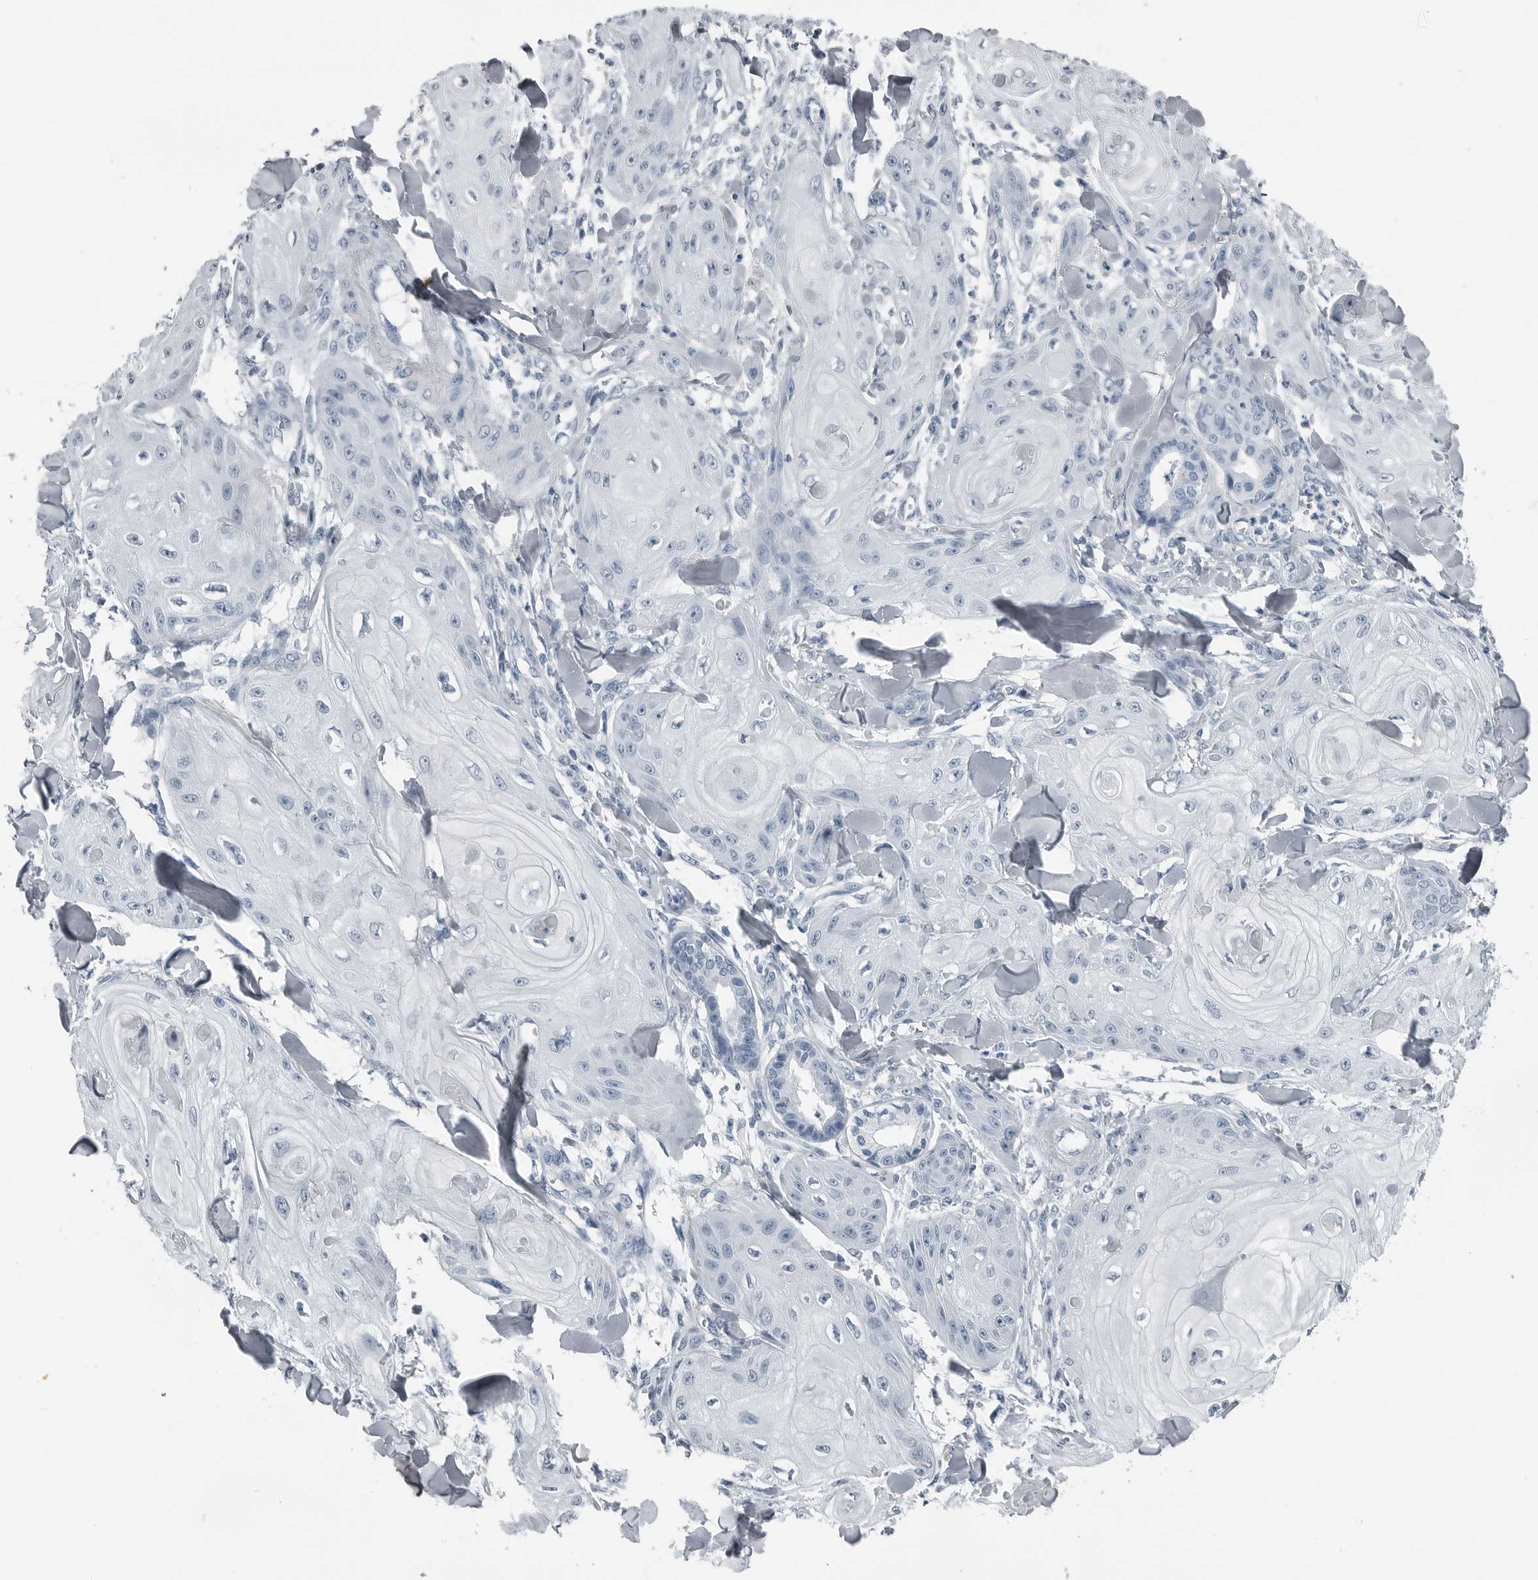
{"staining": {"intensity": "negative", "quantity": "none", "location": "none"}, "tissue": "skin cancer", "cell_type": "Tumor cells", "image_type": "cancer", "snomed": [{"axis": "morphology", "description": "Squamous cell carcinoma, NOS"}, {"axis": "topography", "description": "Skin"}], "caption": "This is a micrograph of immunohistochemistry staining of skin cancer, which shows no expression in tumor cells. The staining is performed using DAB (3,3'-diaminobenzidine) brown chromogen with nuclei counter-stained in using hematoxylin.", "gene": "SPINK1", "patient": {"sex": "male", "age": 74}}